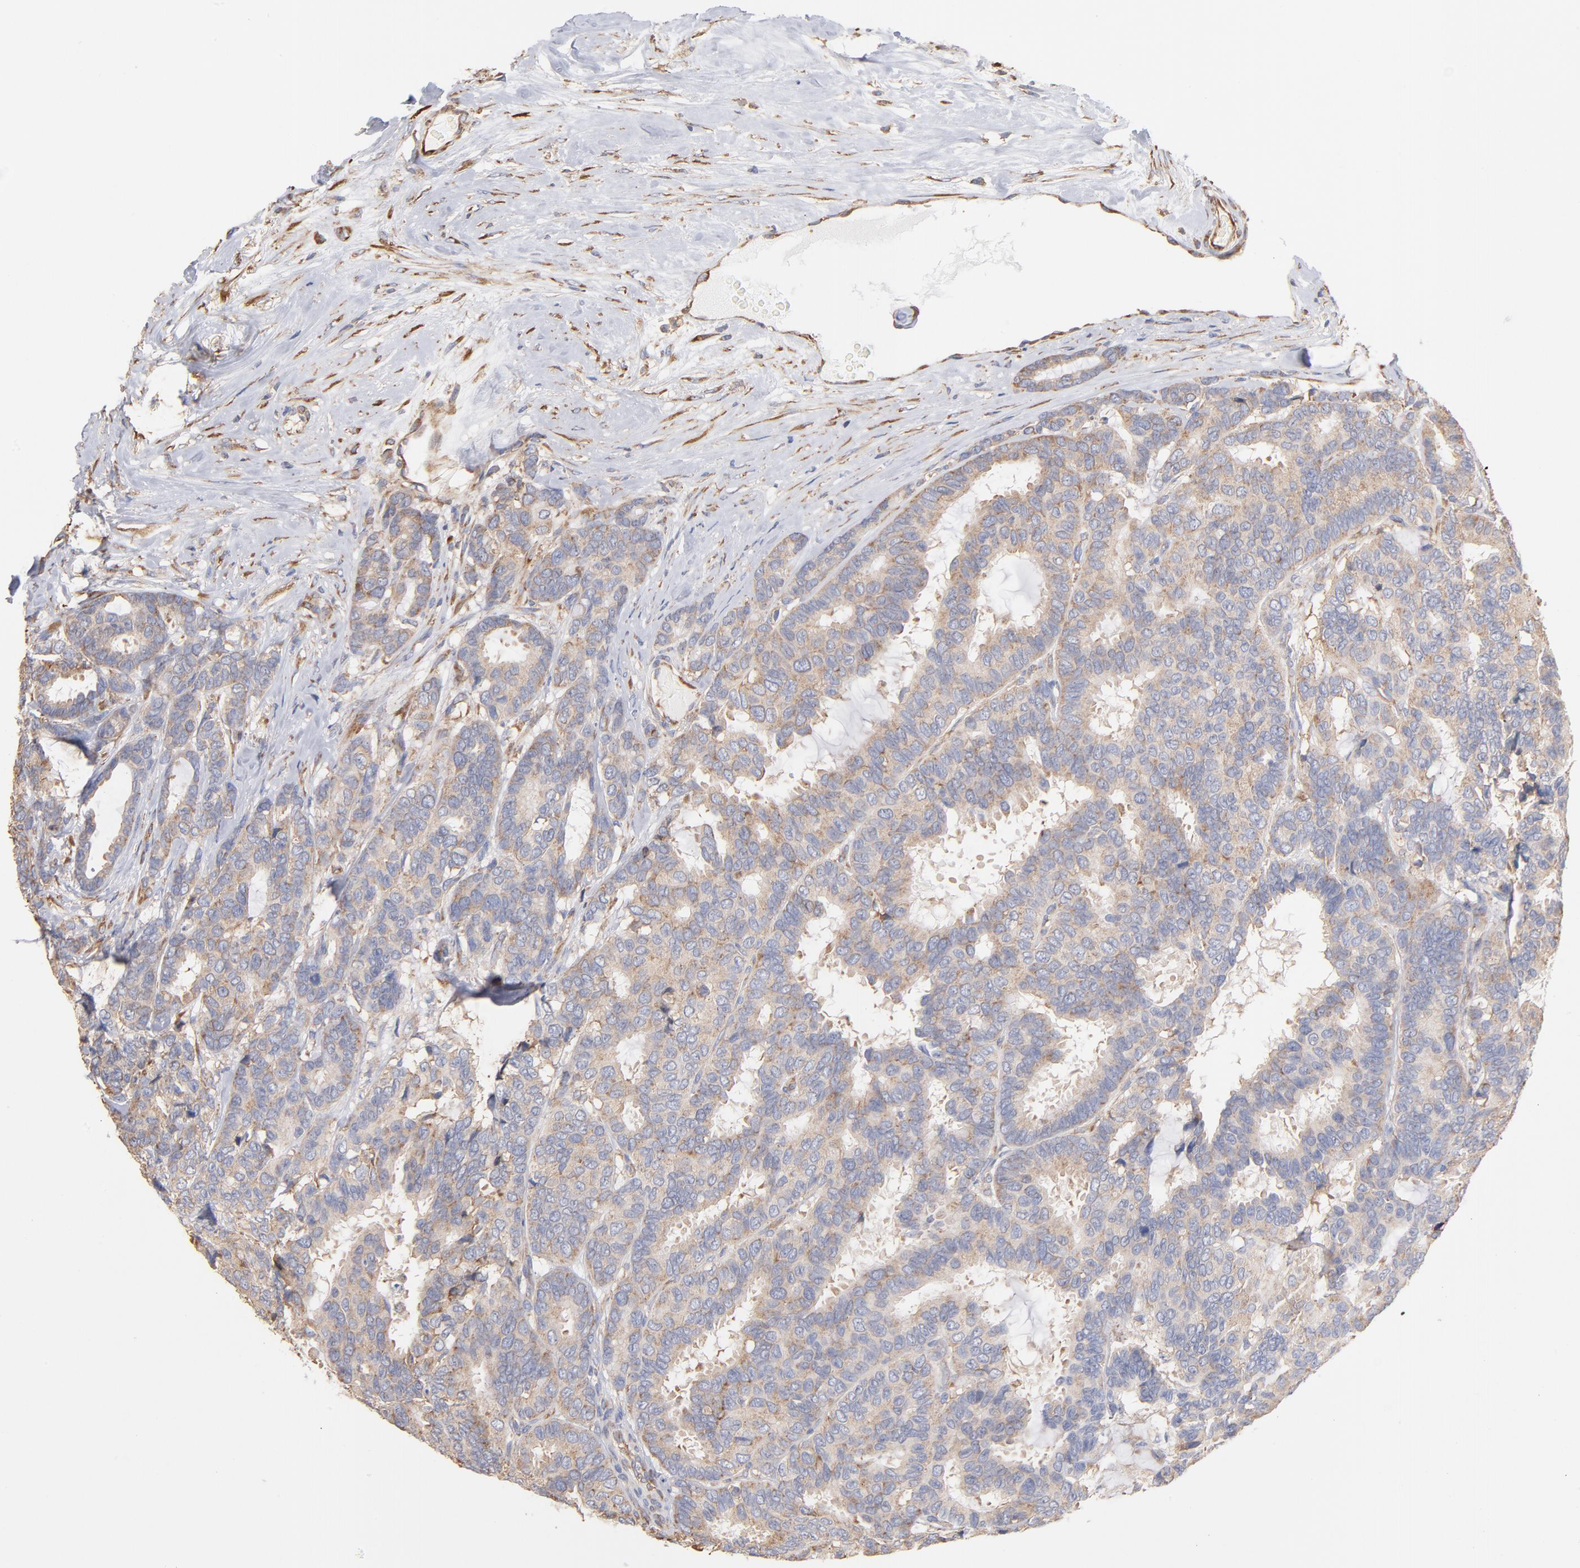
{"staining": {"intensity": "weak", "quantity": ">75%", "location": "cytoplasmic/membranous"}, "tissue": "breast cancer", "cell_type": "Tumor cells", "image_type": "cancer", "snomed": [{"axis": "morphology", "description": "Duct carcinoma"}, {"axis": "topography", "description": "Breast"}], "caption": "Immunohistochemistry micrograph of intraductal carcinoma (breast) stained for a protein (brown), which displays low levels of weak cytoplasmic/membranous expression in approximately >75% of tumor cells.", "gene": "RPL9", "patient": {"sex": "female", "age": 87}}